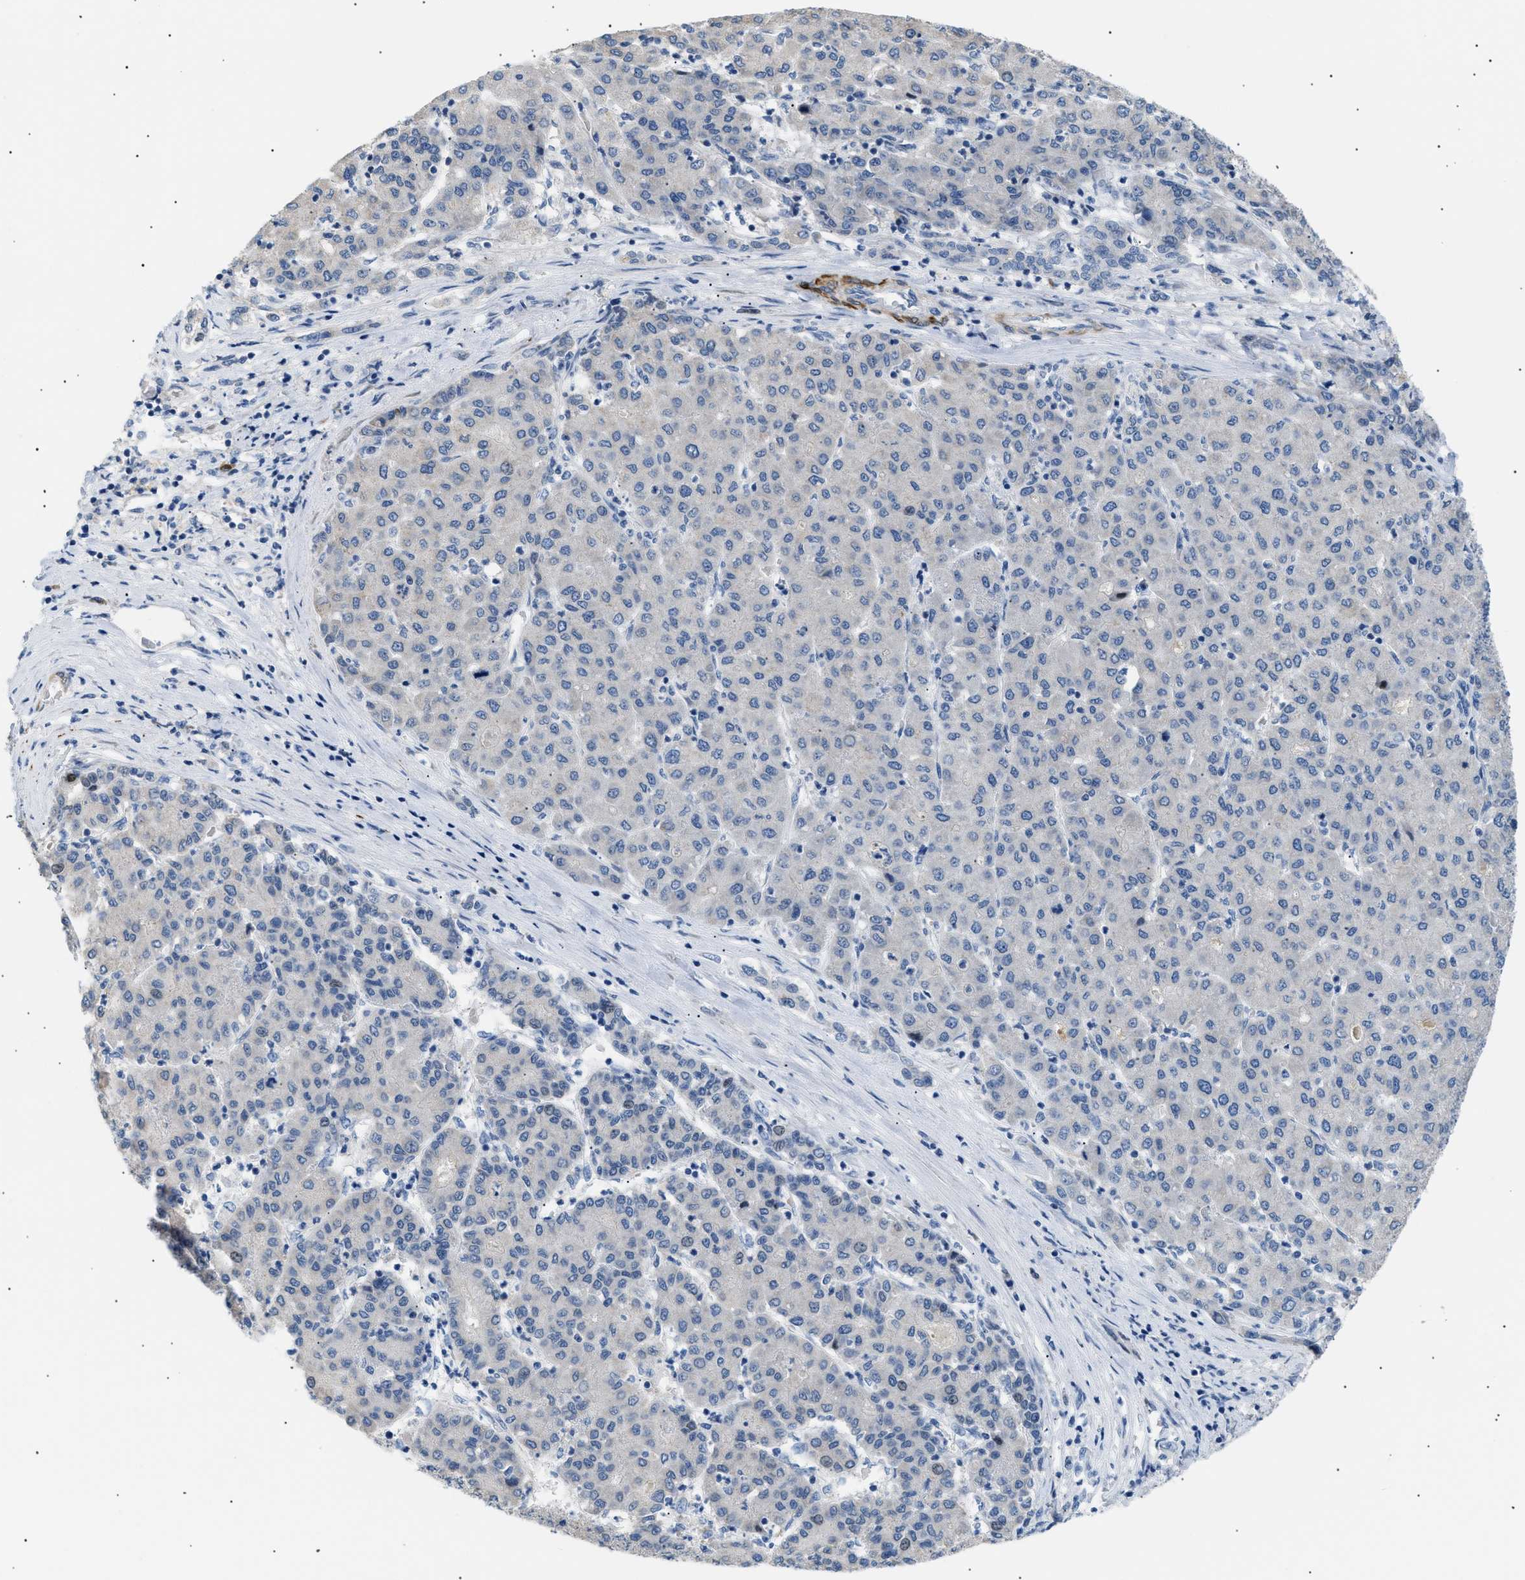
{"staining": {"intensity": "negative", "quantity": "none", "location": "none"}, "tissue": "liver cancer", "cell_type": "Tumor cells", "image_type": "cancer", "snomed": [{"axis": "morphology", "description": "Carcinoma, Hepatocellular, NOS"}, {"axis": "topography", "description": "Liver"}], "caption": "IHC micrograph of neoplastic tissue: hepatocellular carcinoma (liver) stained with DAB displays no significant protein positivity in tumor cells.", "gene": "ICA1", "patient": {"sex": "male", "age": 65}}